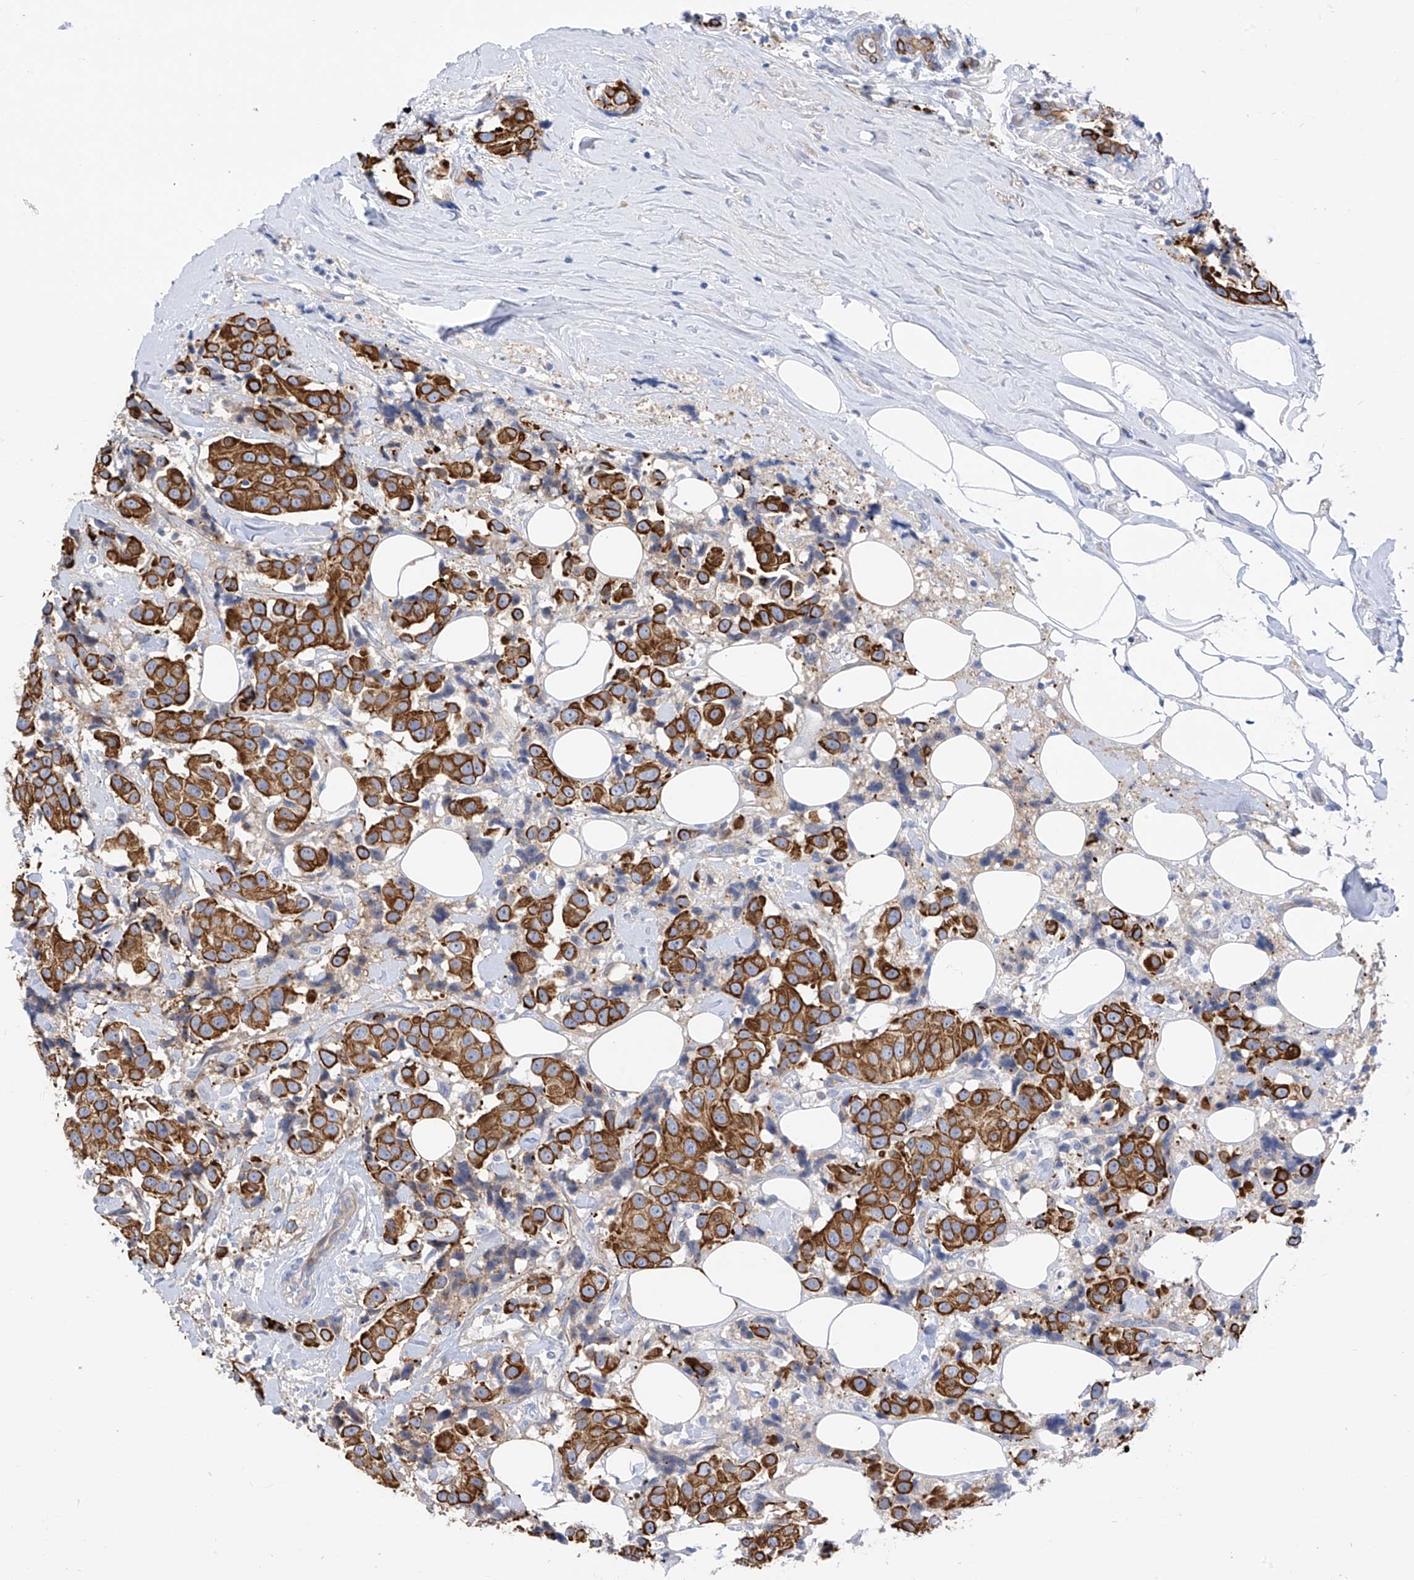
{"staining": {"intensity": "strong", "quantity": ">75%", "location": "cytoplasmic/membranous"}, "tissue": "breast cancer", "cell_type": "Tumor cells", "image_type": "cancer", "snomed": [{"axis": "morphology", "description": "Normal tissue, NOS"}, {"axis": "morphology", "description": "Duct carcinoma"}, {"axis": "topography", "description": "Breast"}], "caption": "Immunohistochemical staining of human breast cancer (invasive ductal carcinoma) exhibits strong cytoplasmic/membranous protein positivity in approximately >75% of tumor cells.", "gene": "PIK3C2B", "patient": {"sex": "female", "age": 39}}